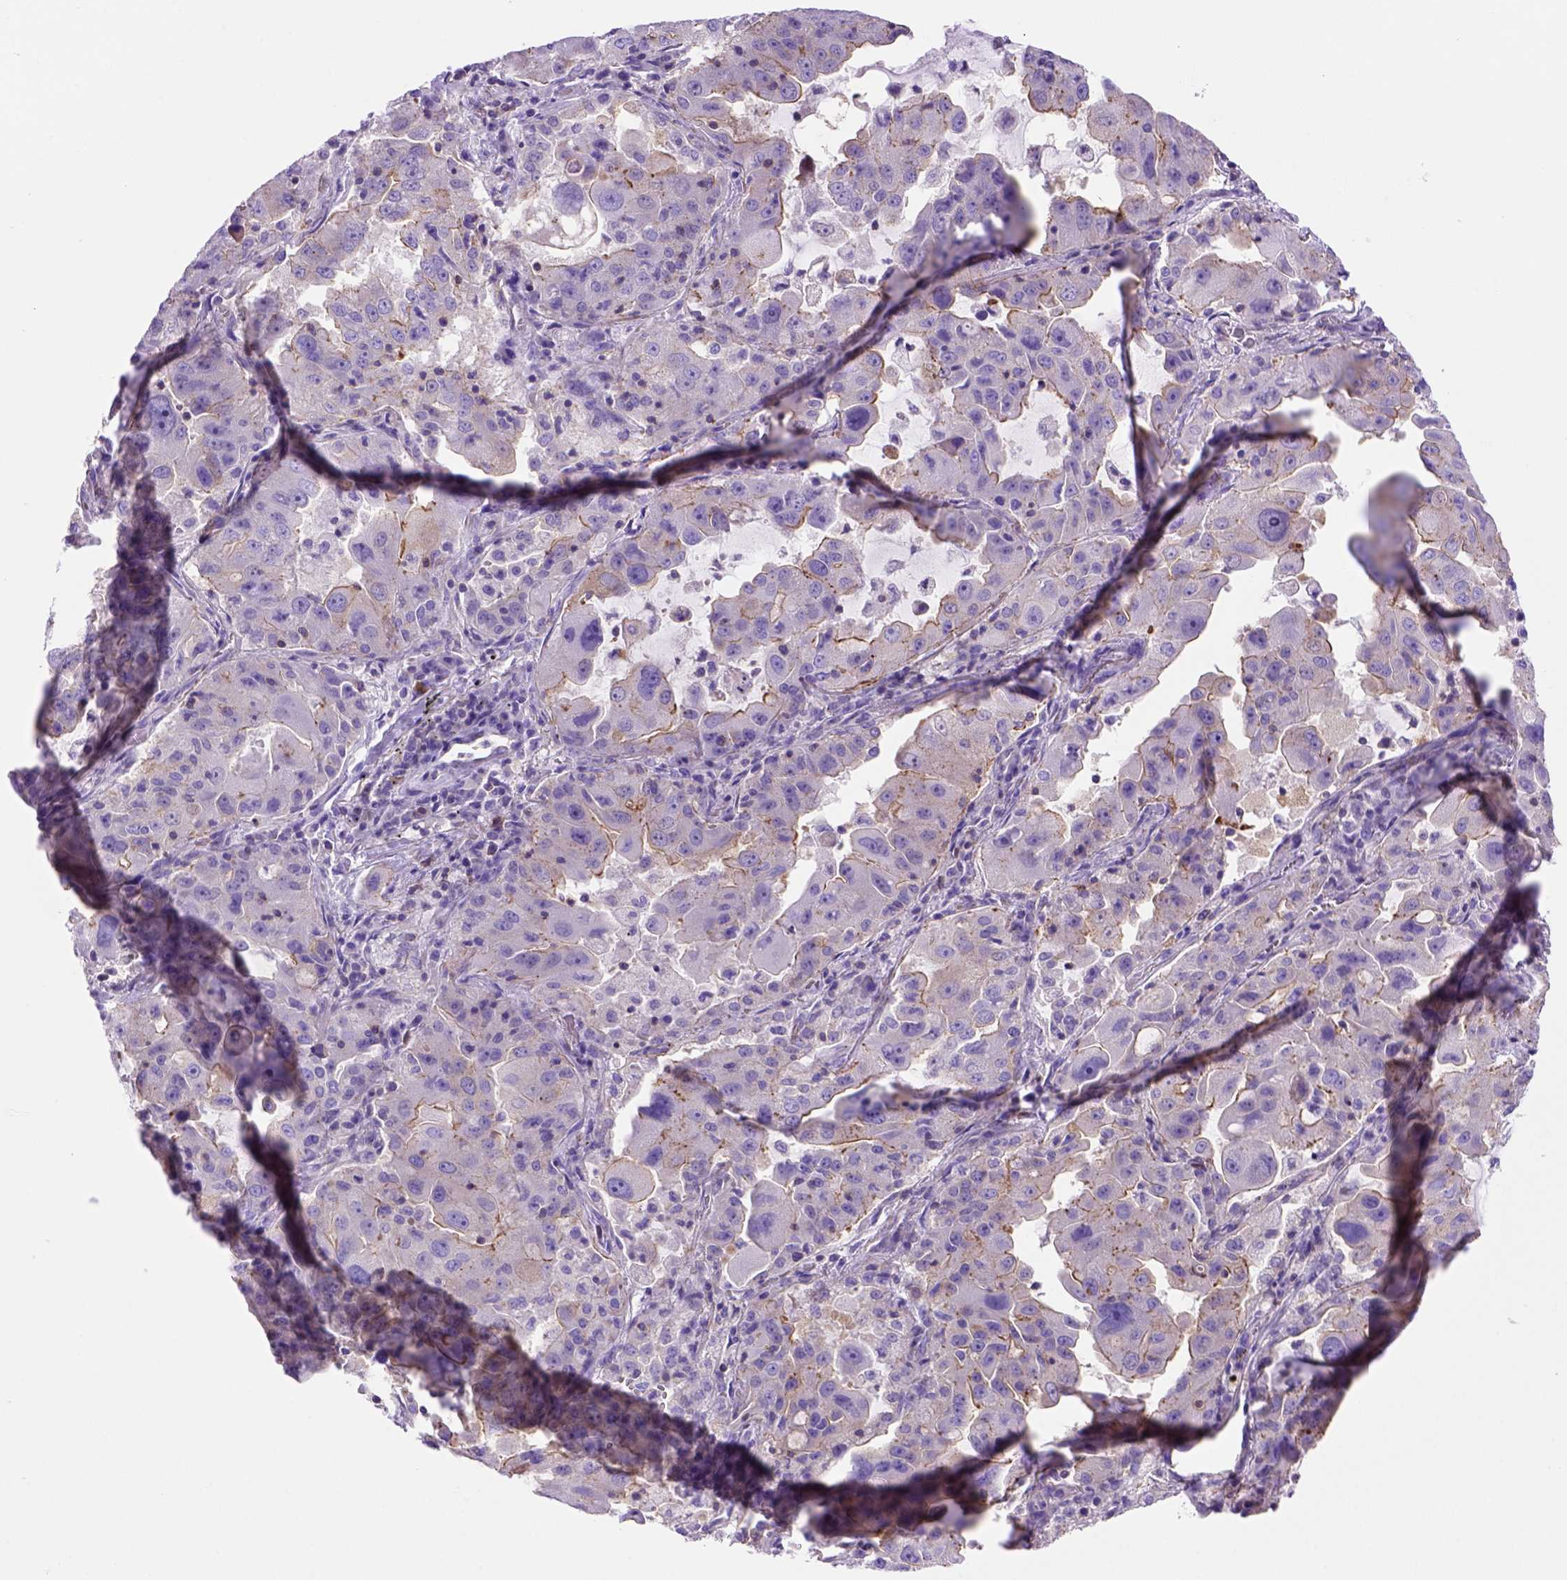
{"staining": {"intensity": "moderate", "quantity": "25%-75%", "location": "cytoplasmic/membranous"}, "tissue": "lung cancer", "cell_type": "Tumor cells", "image_type": "cancer", "snomed": [{"axis": "morphology", "description": "Adenocarcinoma, NOS"}, {"axis": "topography", "description": "Lung"}], "caption": "A histopathology image of human lung cancer (adenocarcinoma) stained for a protein displays moderate cytoplasmic/membranous brown staining in tumor cells.", "gene": "PEX12", "patient": {"sex": "female", "age": 61}}